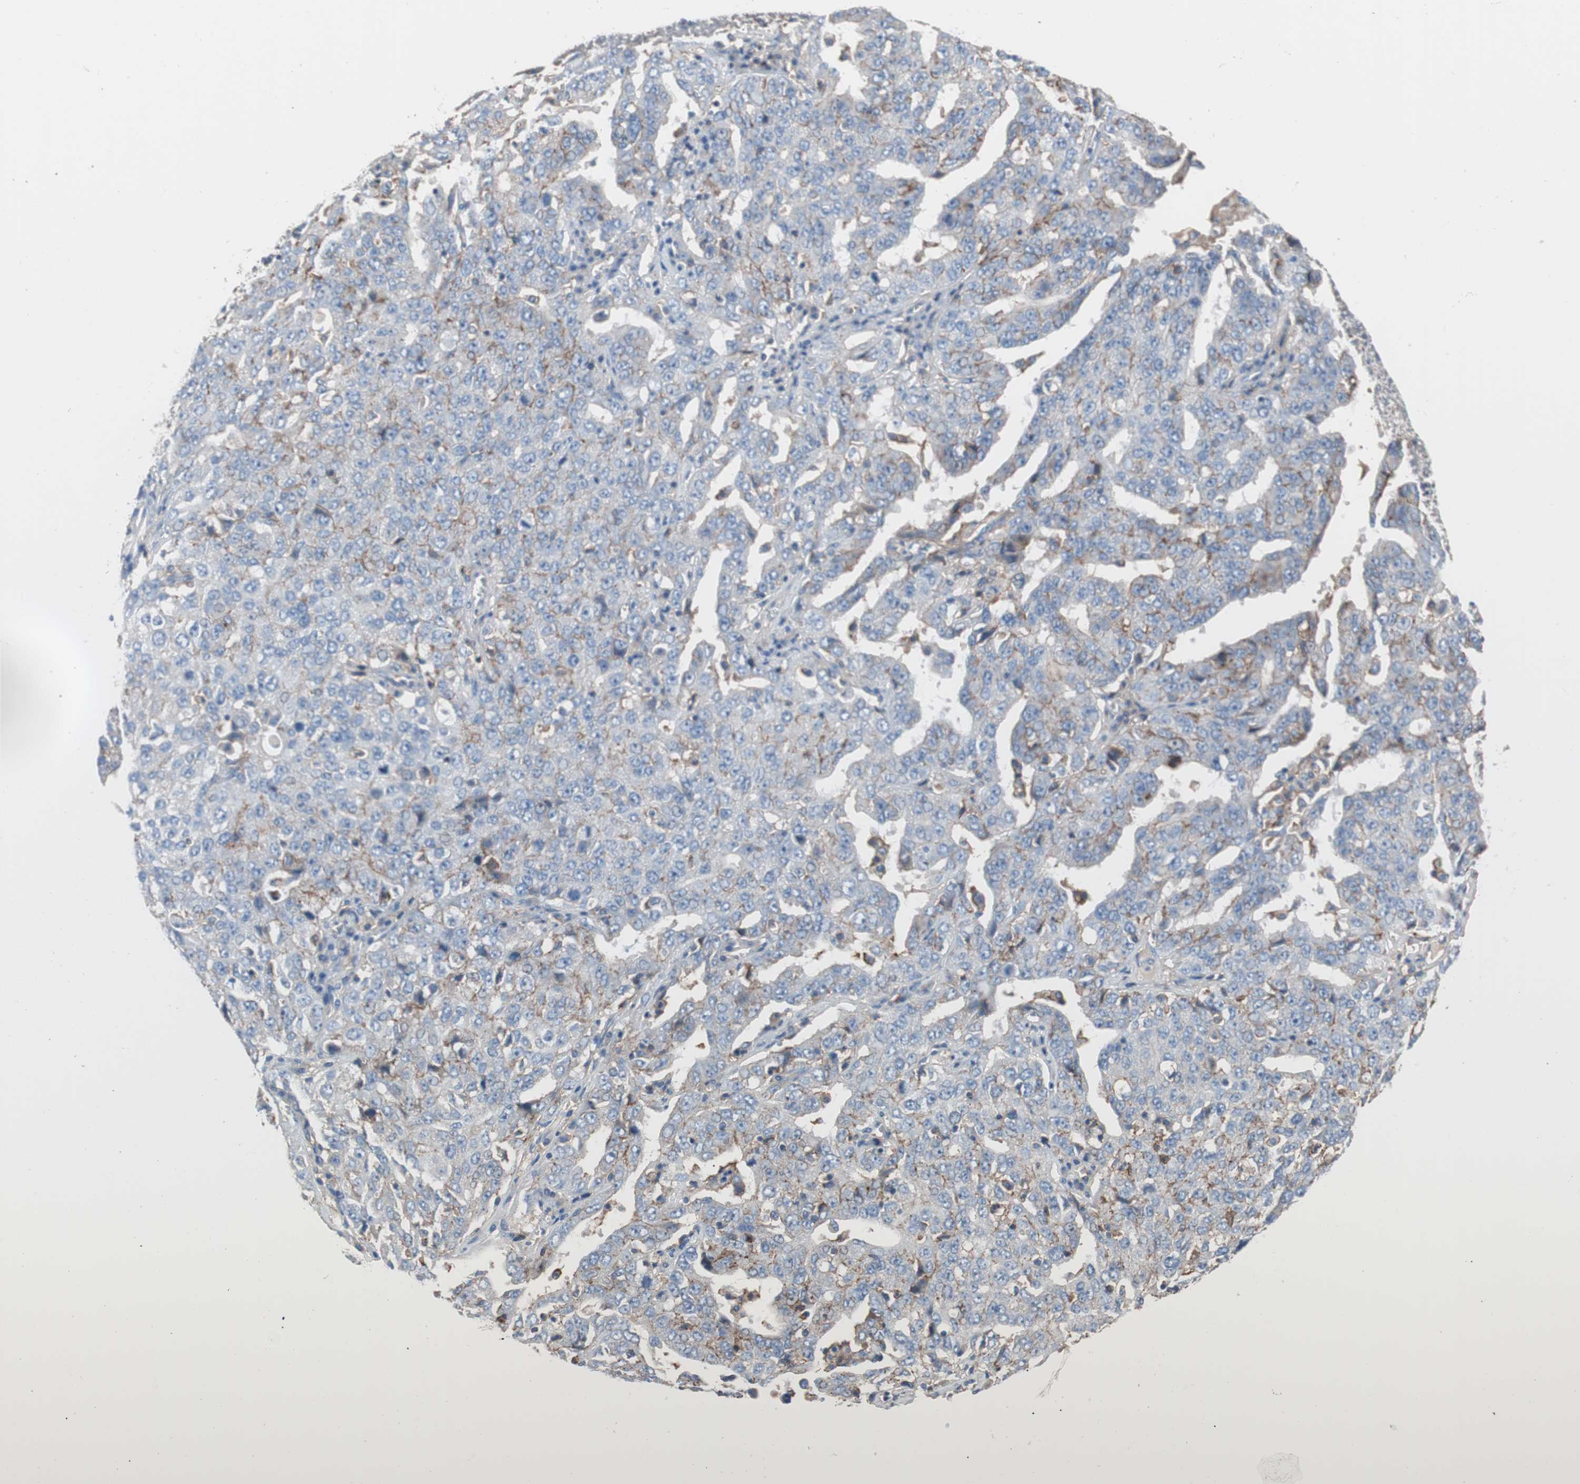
{"staining": {"intensity": "moderate", "quantity": "<25%", "location": "cytoplasmic/membranous"}, "tissue": "ovarian cancer", "cell_type": "Tumor cells", "image_type": "cancer", "snomed": [{"axis": "morphology", "description": "Carcinoma, endometroid"}, {"axis": "topography", "description": "Ovary"}], "caption": "Human ovarian cancer stained with a brown dye reveals moderate cytoplasmic/membranous positive staining in approximately <25% of tumor cells.", "gene": "CD81", "patient": {"sex": "female", "age": 62}}